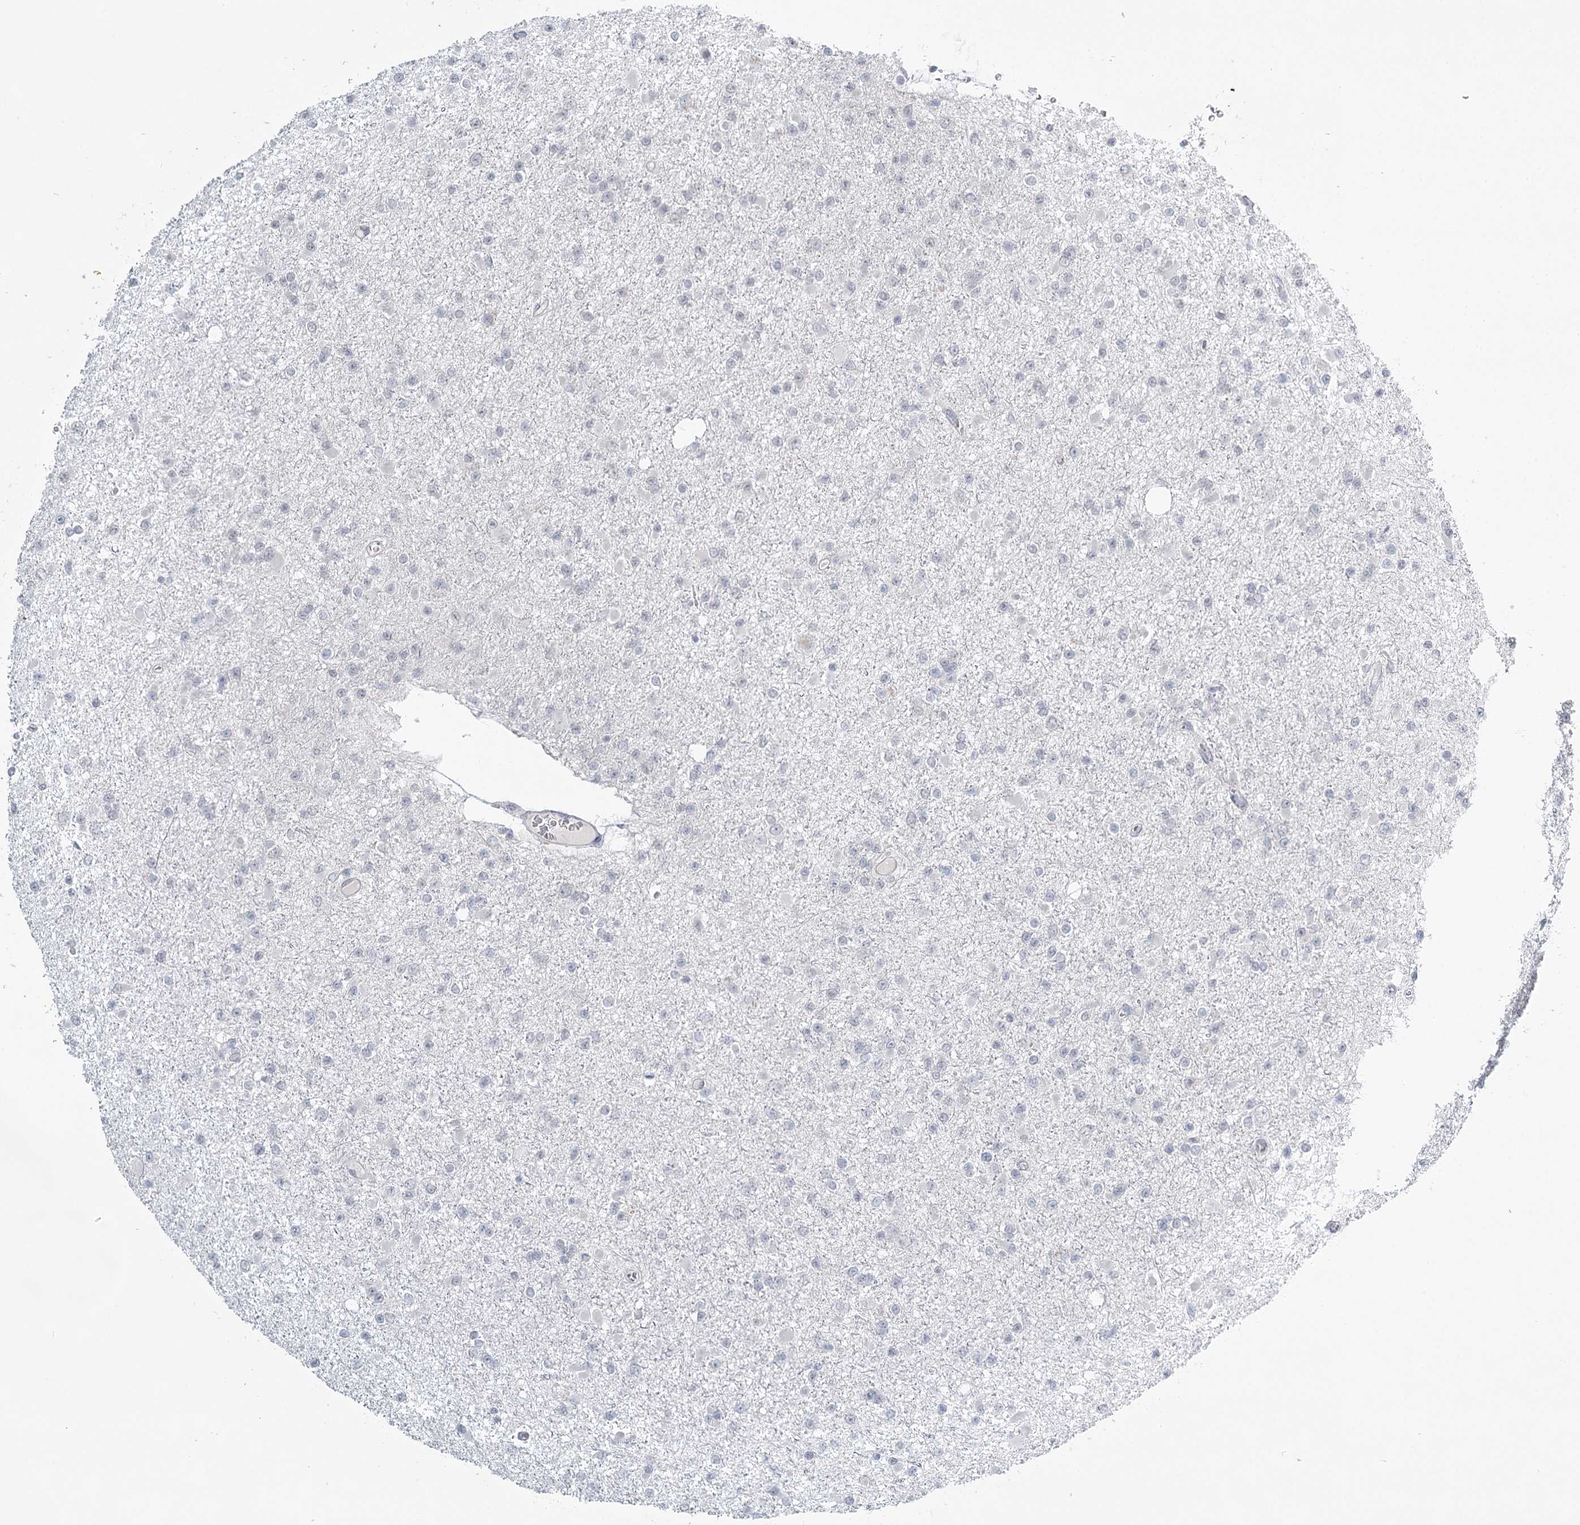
{"staining": {"intensity": "negative", "quantity": "none", "location": "none"}, "tissue": "glioma", "cell_type": "Tumor cells", "image_type": "cancer", "snomed": [{"axis": "morphology", "description": "Glioma, malignant, Low grade"}, {"axis": "topography", "description": "Brain"}], "caption": "Glioma was stained to show a protein in brown. There is no significant positivity in tumor cells.", "gene": "TMEM70", "patient": {"sex": "female", "age": 22}}